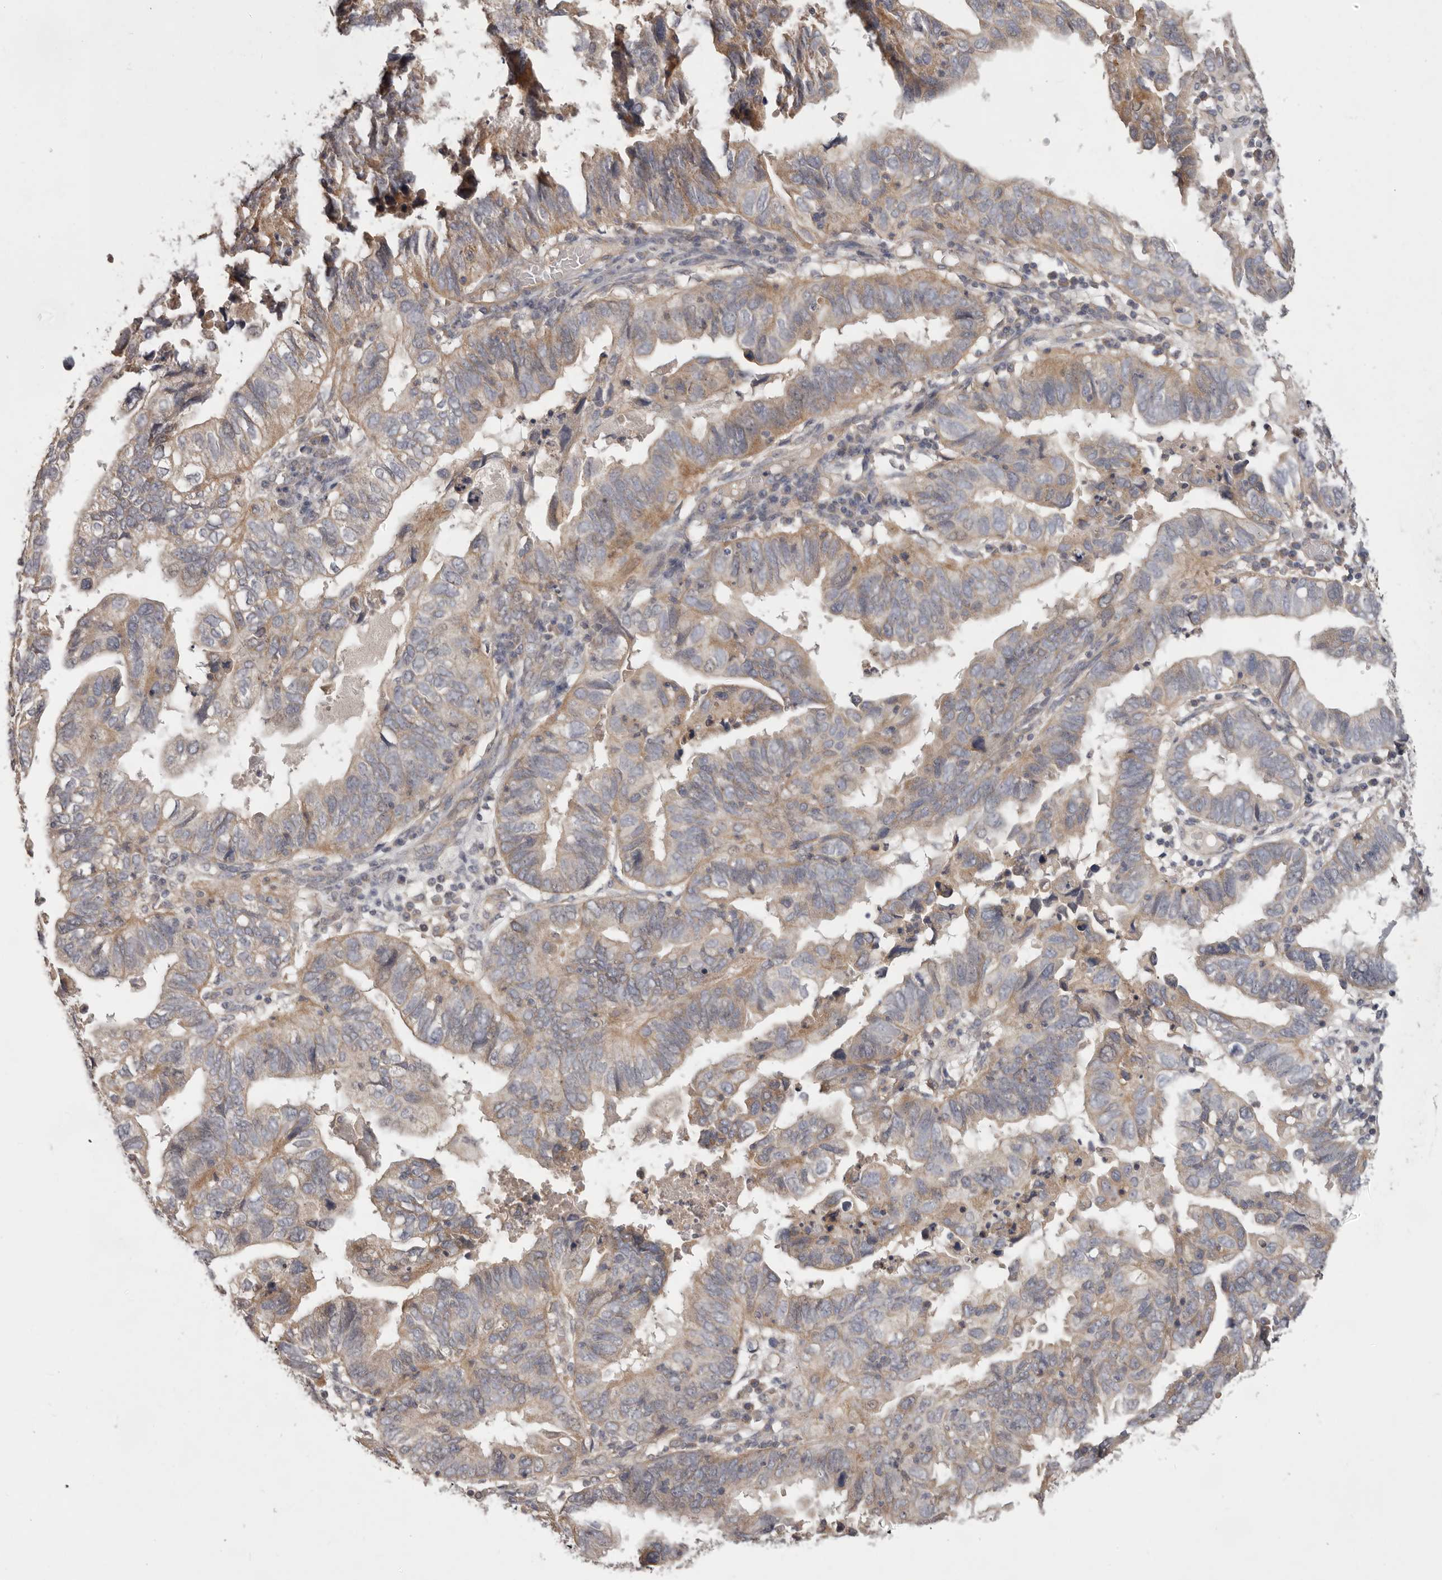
{"staining": {"intensity": "moderate", "quantity": "25%-75%", "location": "cytoplasmic/membranous"}, "tissue": "endometrial cancer", "cell_type": "Tumor cells", "image_type": "cancer", "snomed": [{"axis": "morphology", "description": "Adenocarcinoma, NOS"}, {"axis": "topography", "description": "Uterus"}], "caption": "Protein expression analysis of endometrial cancer (adenocarcinoma) displays moderate cytoplasmic/membranous expression in approximately 25%-75% of tumor cells.", "gene": "HRH1", "patient": {"sex": "female", "age": 77}}